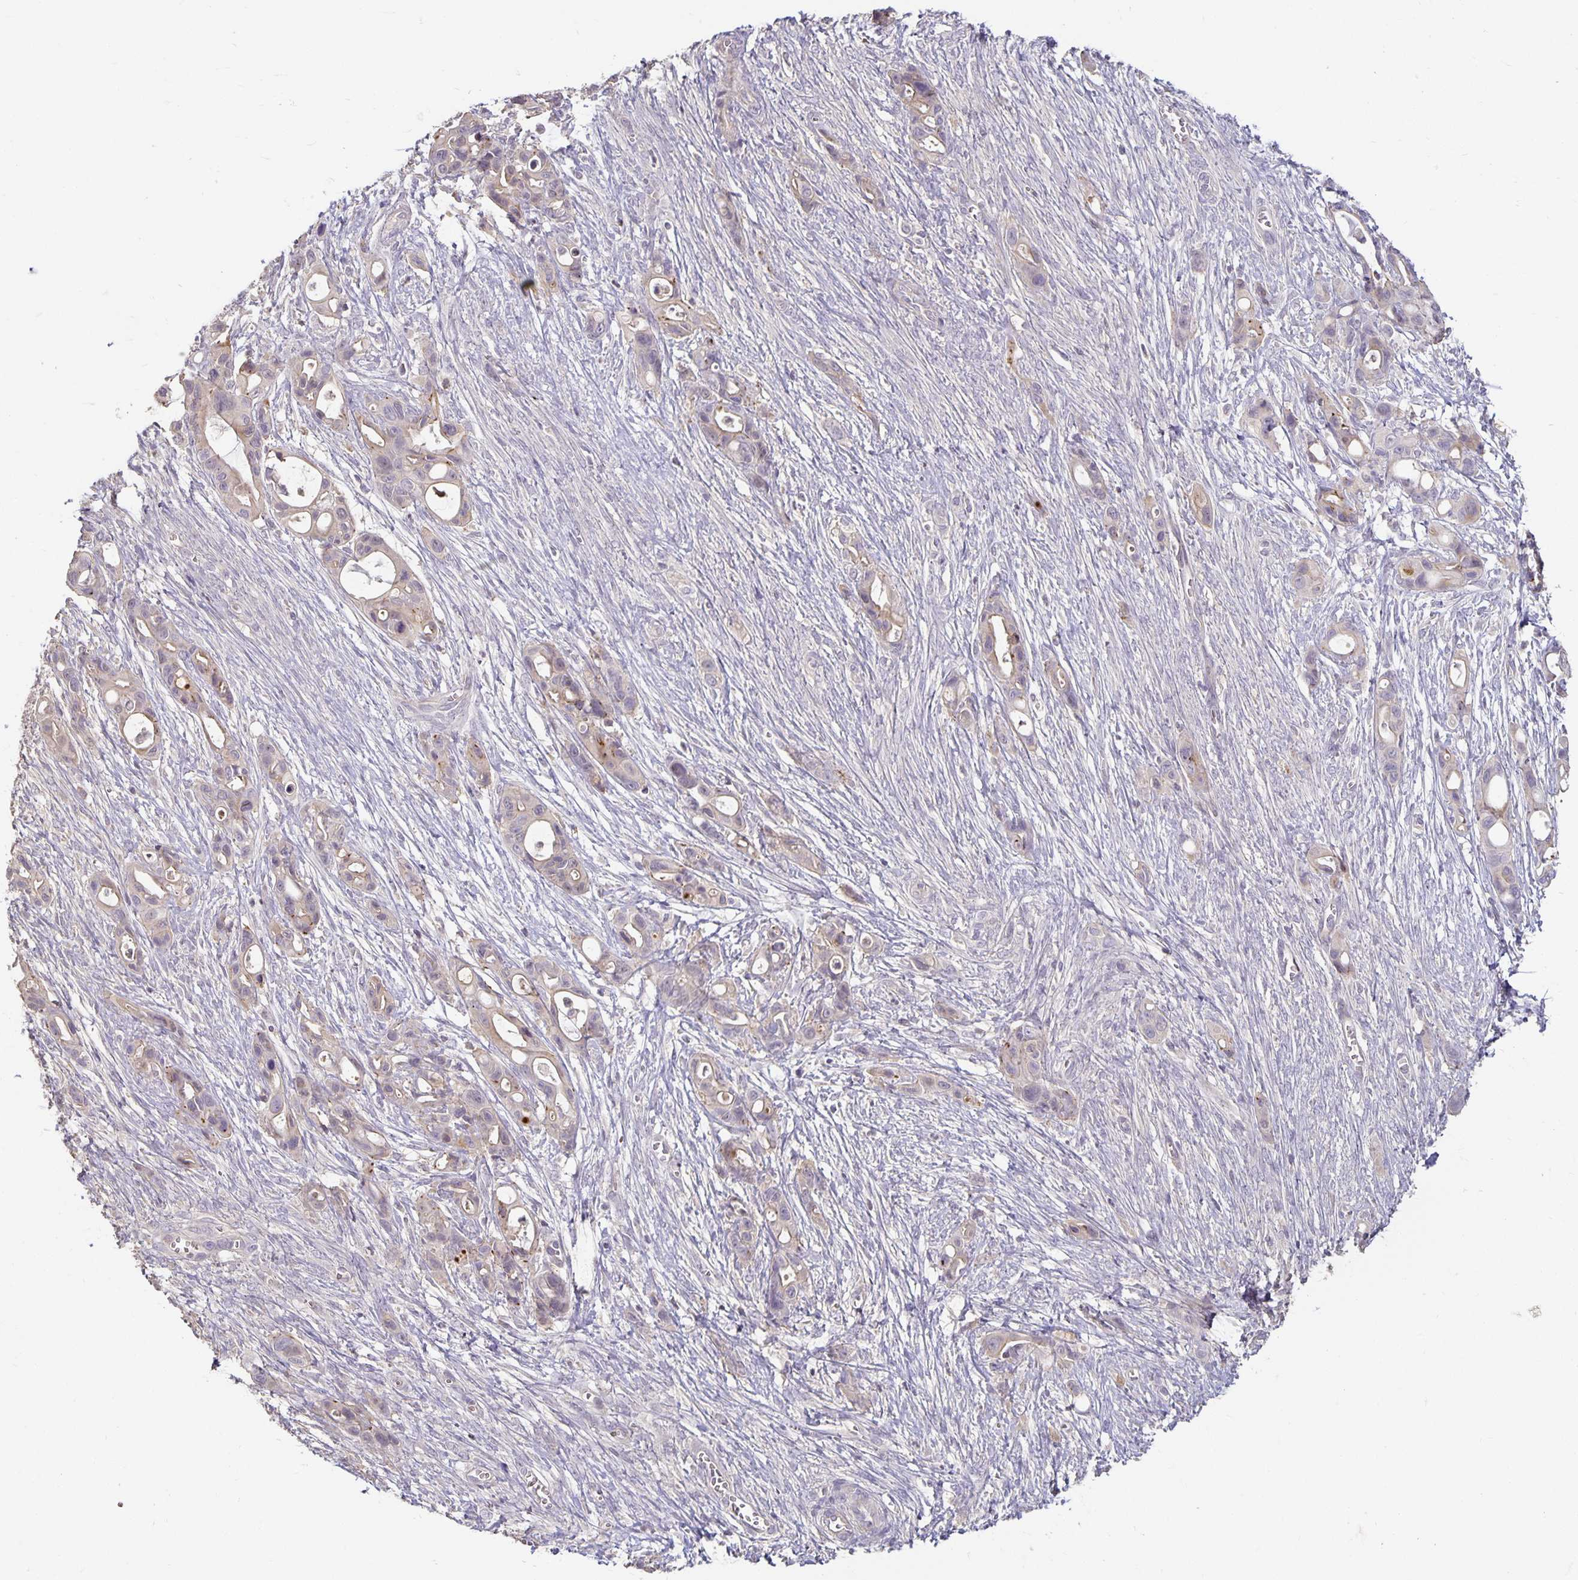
{"staining": {"intensity": "weak", "quantity": "<25%", "location": "cytoplasmic/membranous"}, "tissue": "ovarian cancer", "cell_type": "Tumor cells", "image_type": "cancer", "snomed": [{"axis": "morphology", "description": "Cystadenocarcinoma, mucinous, NOS"}, {"axis": "topography", "description": "Ovary"}], "caption": "This histopathology image is of ovarian cancer (mucinous cystadenocarcinoma) stained with immunohistochemistry to label a protein in brown with the nuclei are counter-stained blue. There is no expression in tumor cells. (DAB immunohistochemistry with hematoxylin counter stain).", "gene": "CST6", "patient": {"sex": "female", "age": 70}}